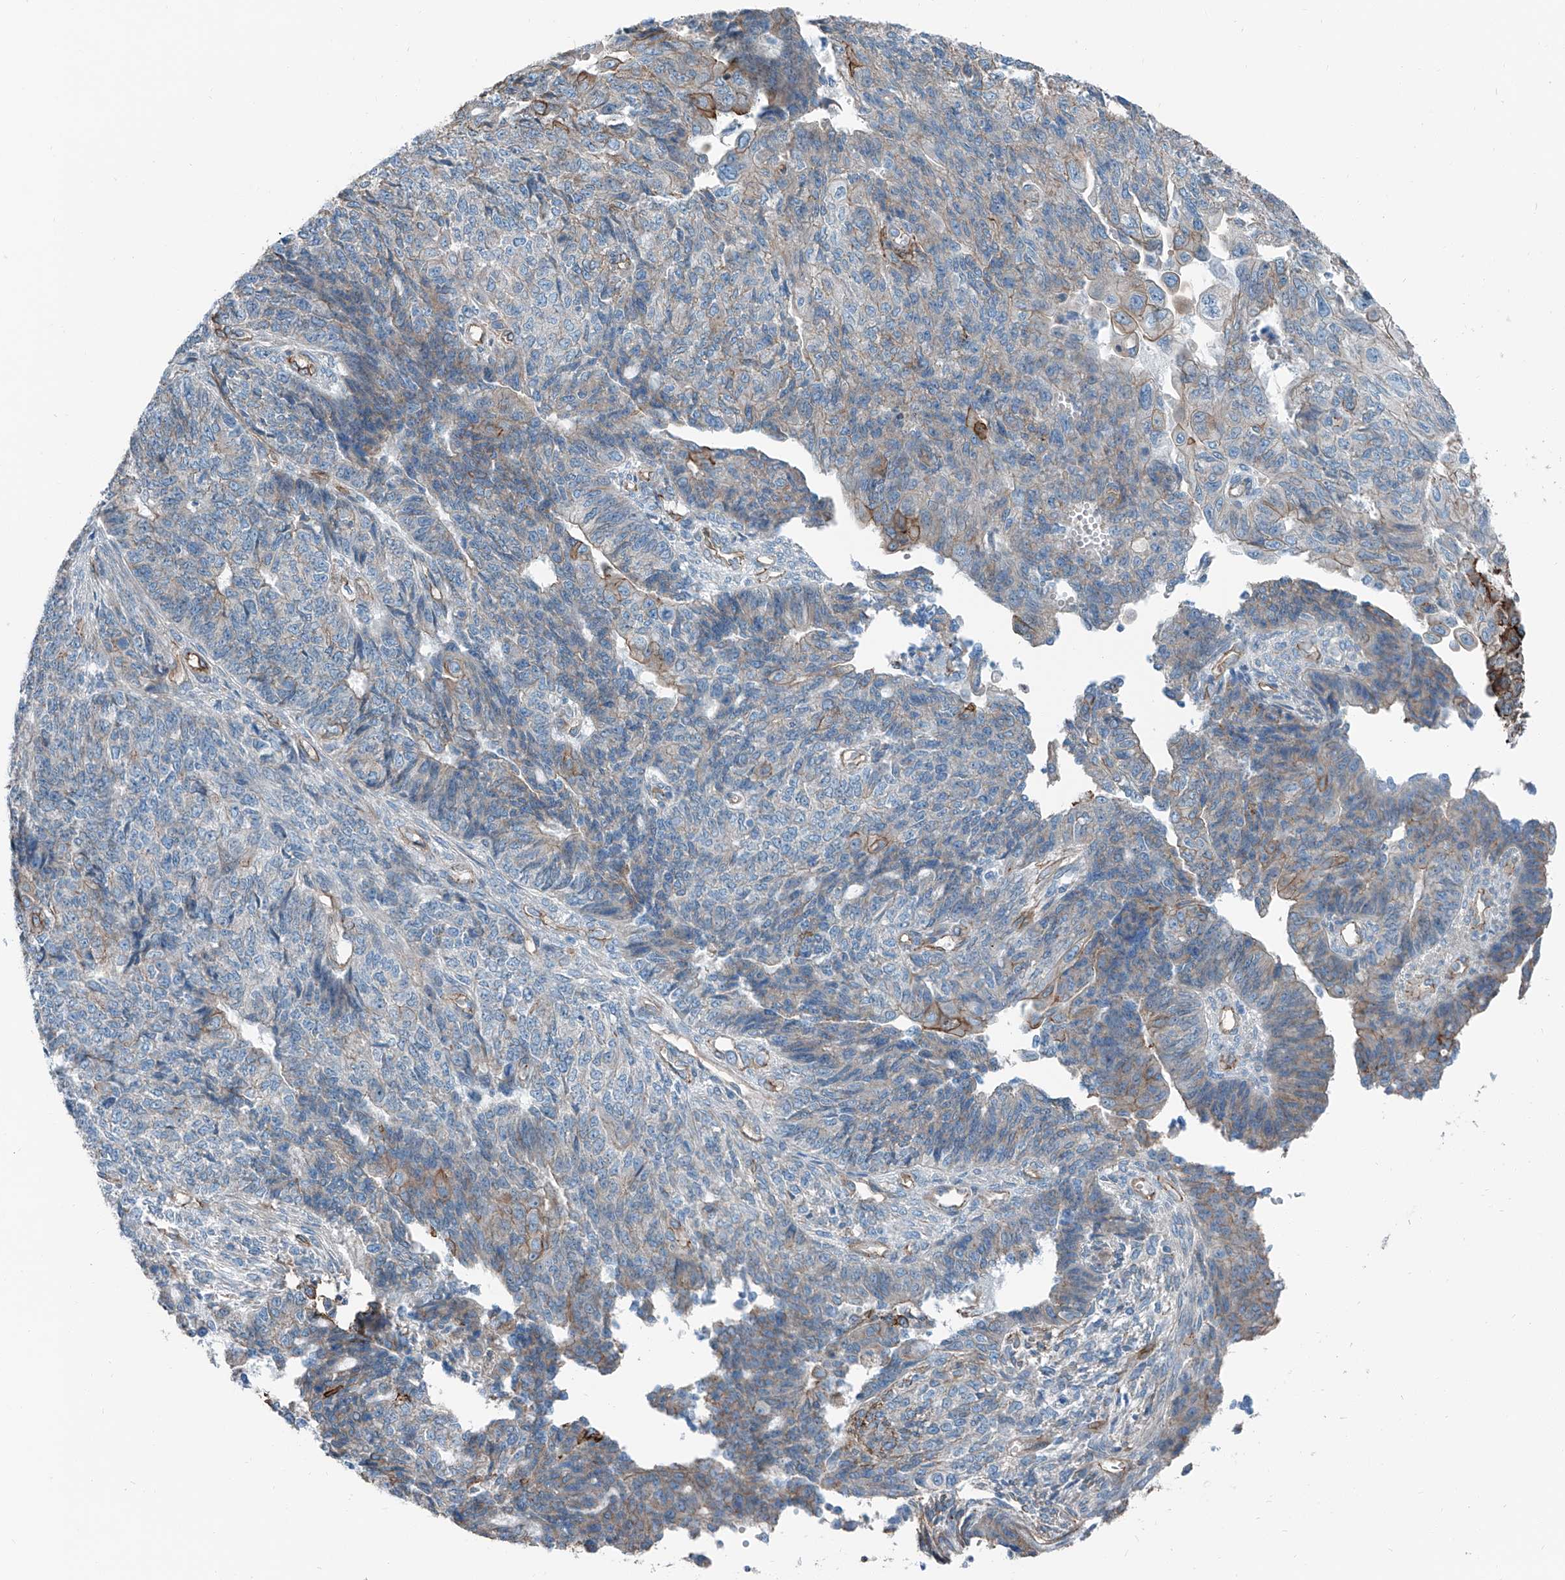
{"staining": {"intensity": "moderate", "quantity": "25%-75%", "location": "cytoplasmic/membranous"}, "tissue": "endometrial cancer", "cell_type": "Tumor cells", "image_type": "cancer", "snomed": [{"axis": "morphology", "description": "Adenocarcinoma, NOS"}, {"axis": "topography", "description": "Endometrium"}], "caption": "Endometrial cancer stained with DAB (3,3'-diaminobenzidine) immunohistochemistry exhibits medium levels of moderate cytoplasmic/membranous staining in approximately 25%-75% of tumor cells.", "gene": "THEMIS2", "patient": {"sex": "female", "age": 32}}